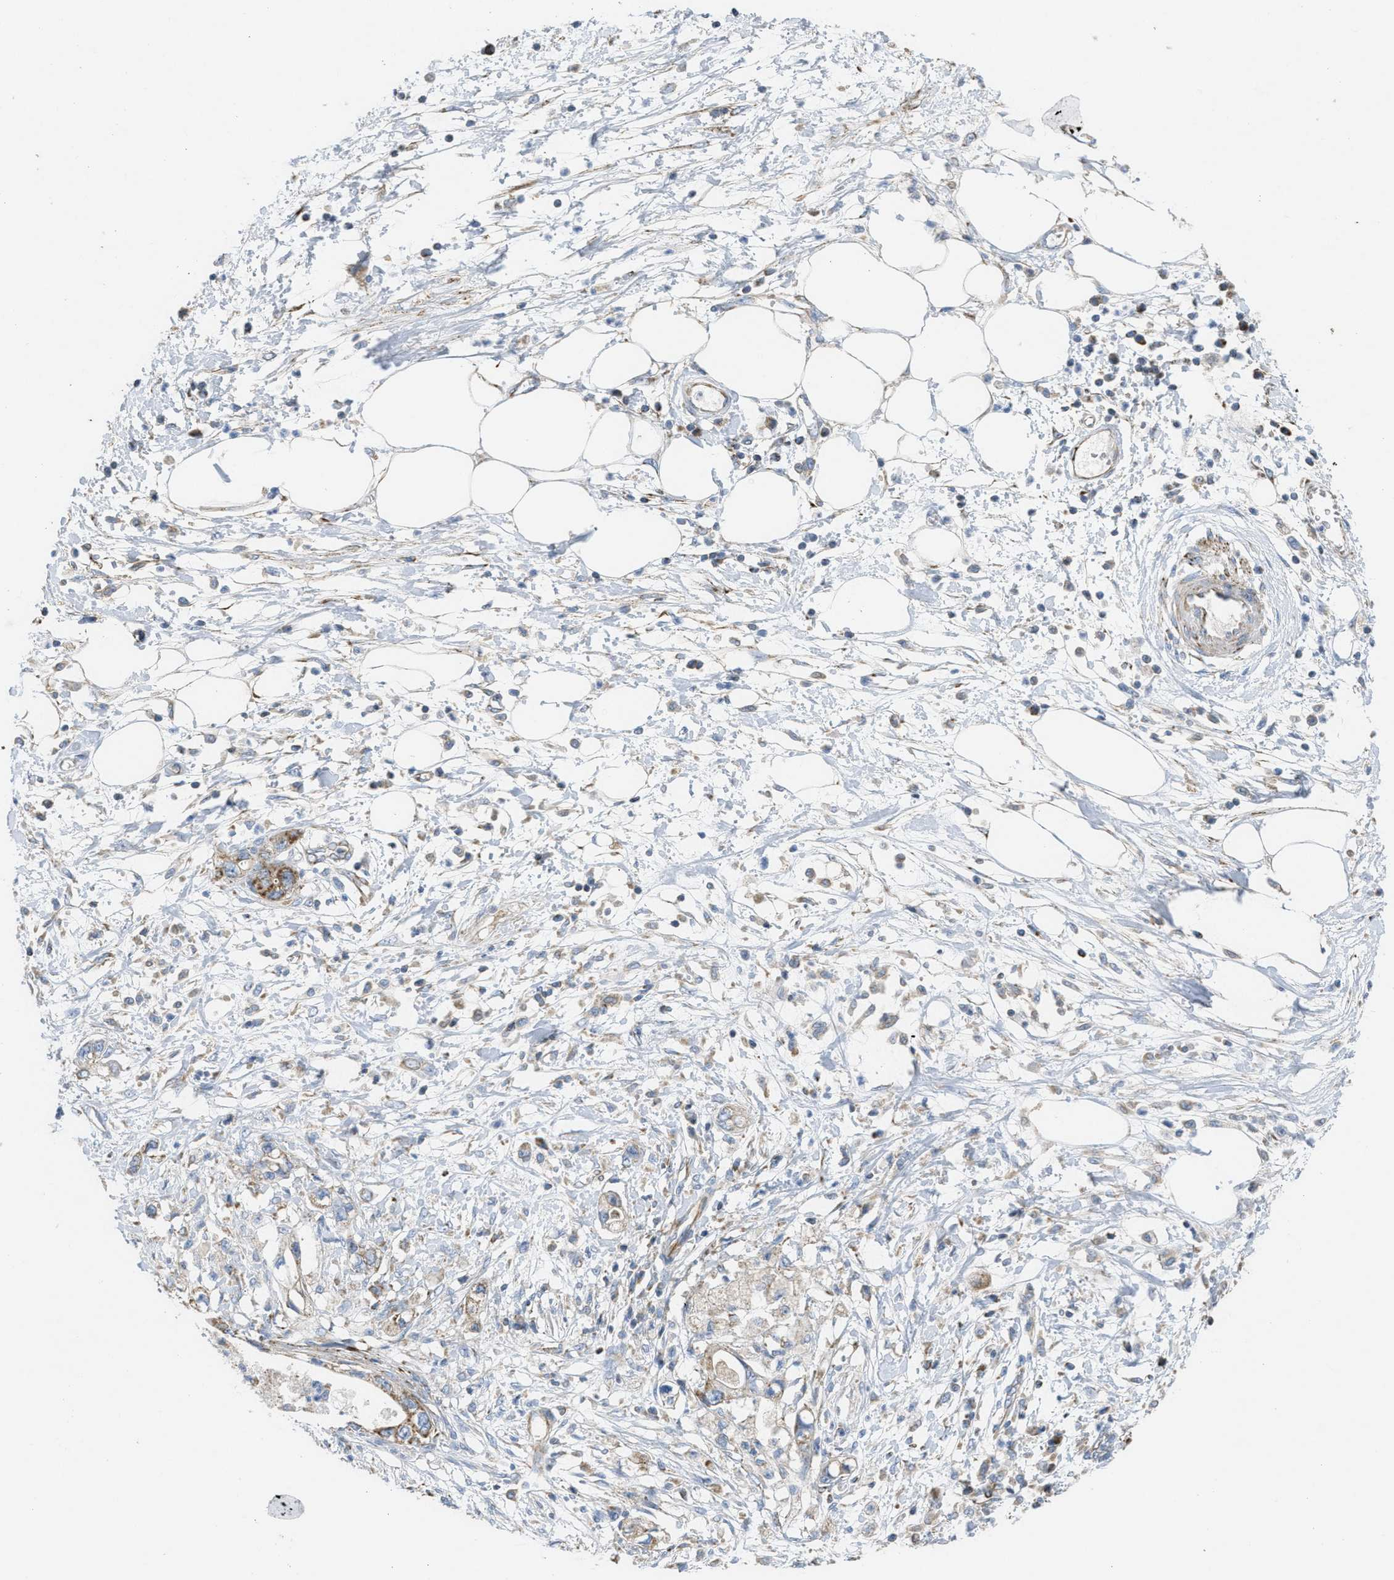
{"staining": {"intensity": "moderate", "quantity": ">75%", "location": "cytoplasmic/membranous"}, "tissue": "pancreatic cancer", "cell_type": "Tumor cells", "image_type": "cancer", "snomed": [{"axis": "morphology", "description": "Adenocarcinoma, NOS"}, {"axis": "topography", "description": "Pancreas"}], "caption": "Pancreatic cancer (adenocarcinoma) was stained to show a protein in brown. There is medium levels of moderate cytoplasmic/membranous staining in approximately >75% of tumor cells. (DAB IHC, brown staining for protein, blue staining for nuclei).", "gene": "BTN3A1", "patient": {"sex": "male", "age": 56}}